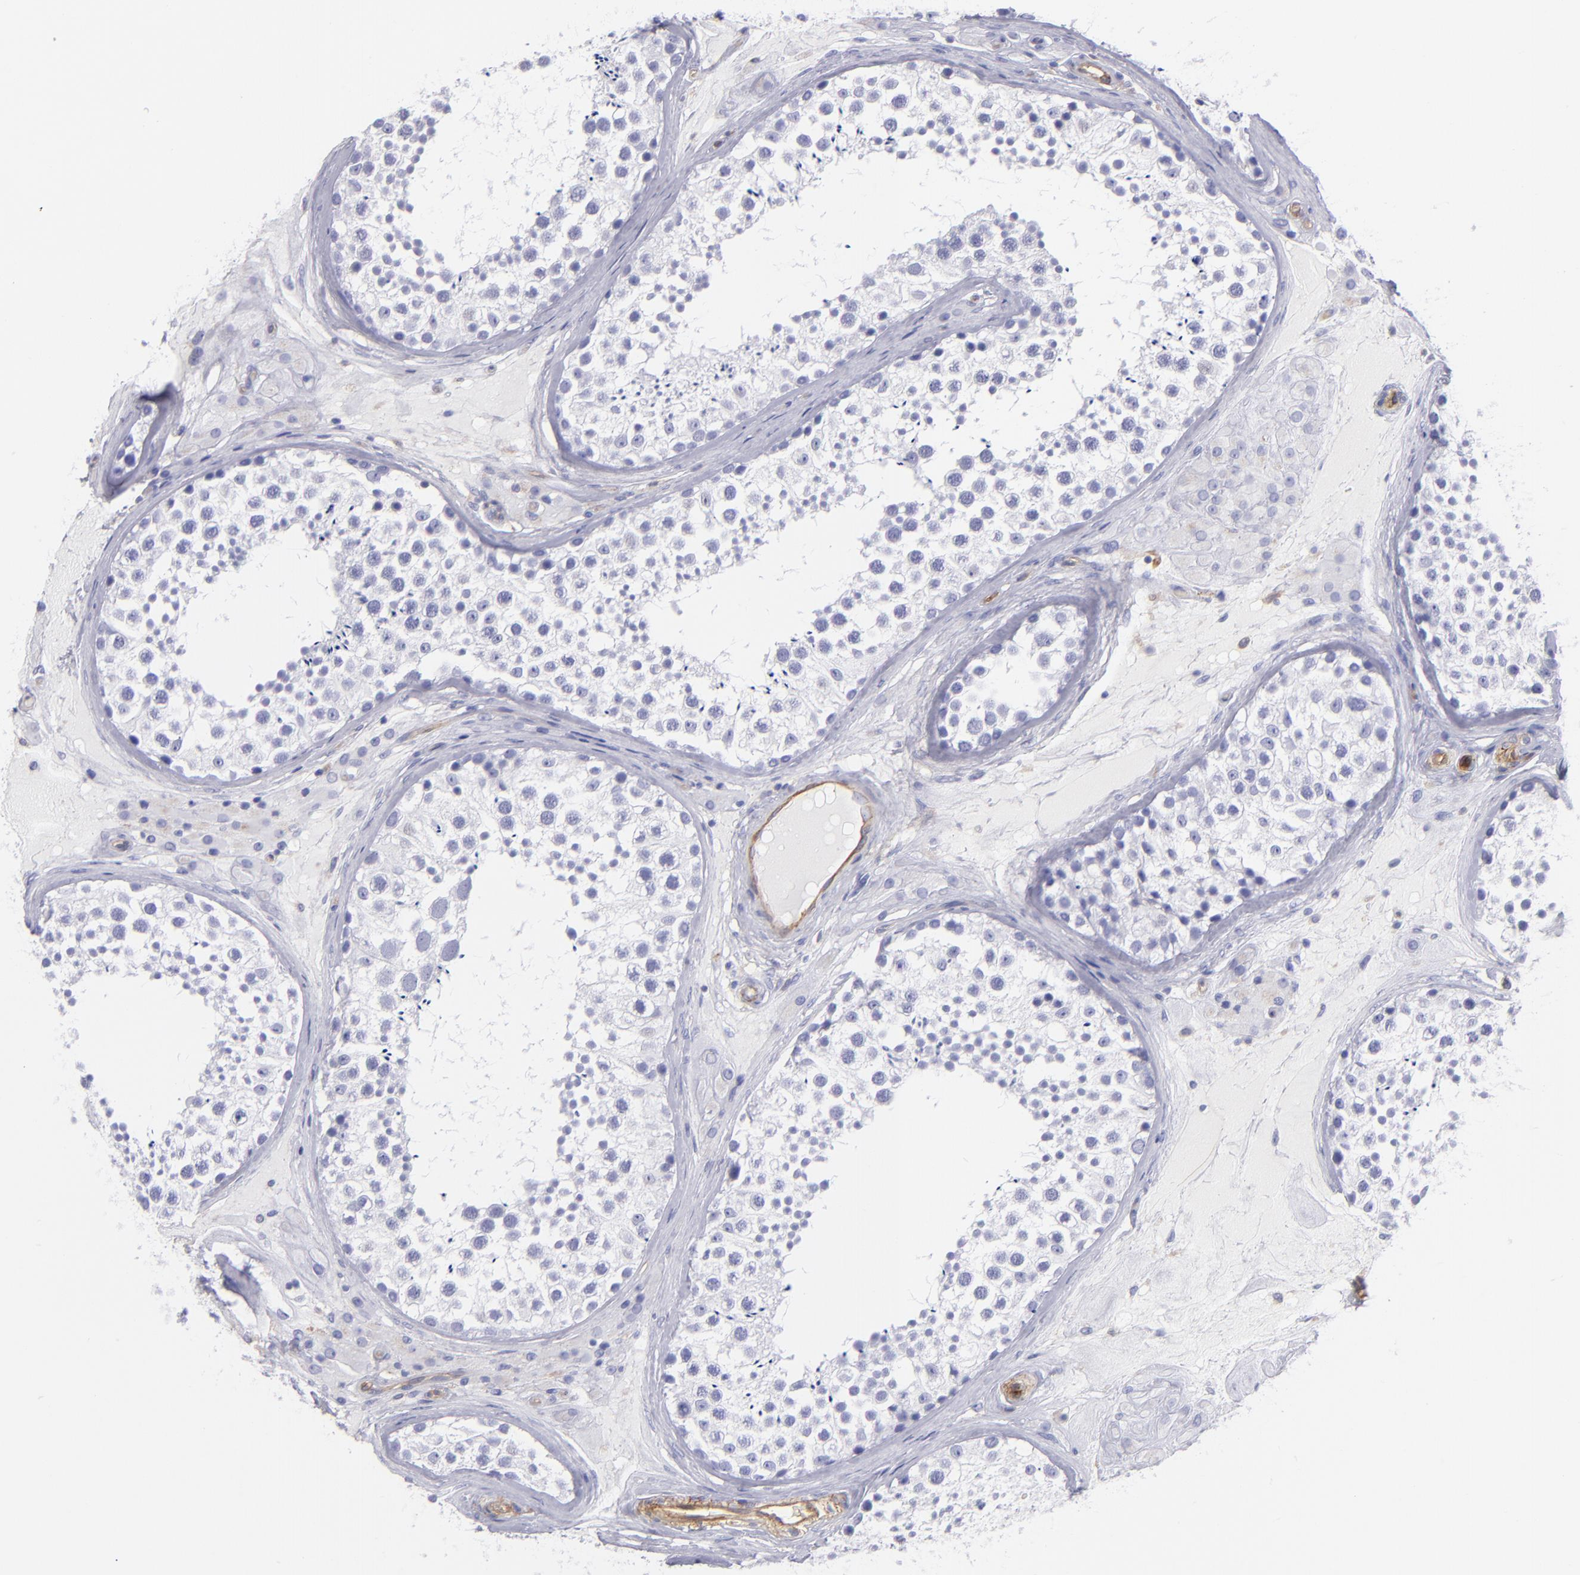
{"staining": {"intensity": "negative", "quantity": "none", "location": "none"}, "tissue": "testis", "cell_type": "Cells in seminiferous ducts", "image_type": "normal", "snomed": [{"axis": "morphology", "description": "Normal tissue, NOS"}, {"axis": "topography", "description": "Testis"}], "caption": "Immunohistochemistry (IHC) of normal human testis shows no positivity in cells in seminiferous ducts. (DAB (3,3'-diaminobenzidine) immunohistochemistry (IHC) with hematoxylin counter stain).", "gene": "ENTPD1", "patient": {"sex": "male", "age": 46}}